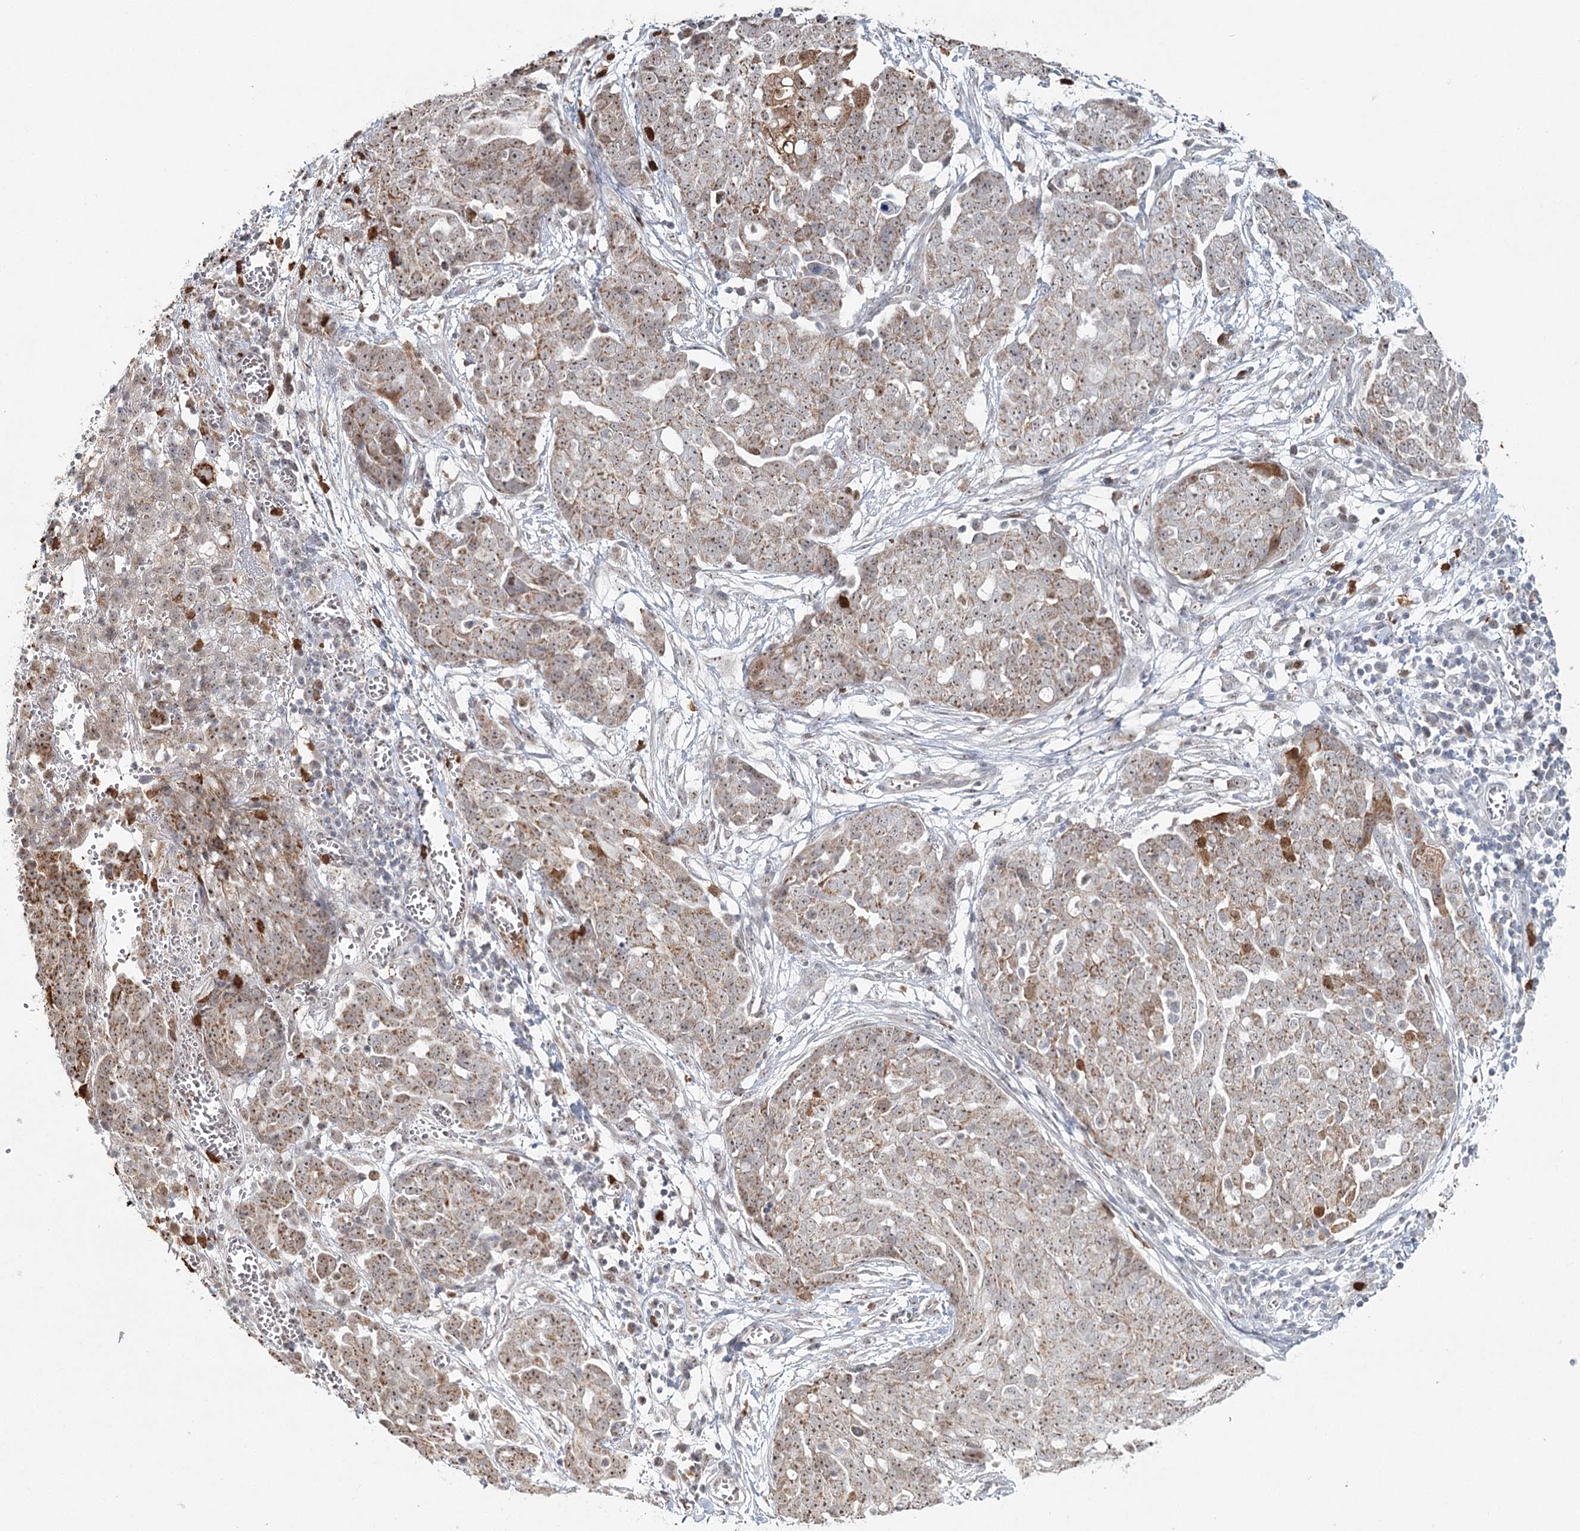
{"staining": {"intensity": "moderate", "quantity": ">75%", "location": "cytoplasmic/membranous,nuclear"}, "tissue": "ovarian cancer", "cell_type": "Tumor cells", "image_type": "cancer", "snomed": [{"axis": "morphology", "description": "Cystadenocarcinoma, serous, NOS"}, {"axis": "topography", "description": "Soft tissue"}, {"axis": "topography", "description": "Ovary"}], "caption": "The image reveals a brown stain indicating the presence of a protein in the cytoplasmic/membranous and nuclear of tumor cells in ovarian serous cystadenocarcinoma.", "gene": "ATAD1", "patient": {"sex": "female", "age": 57}}